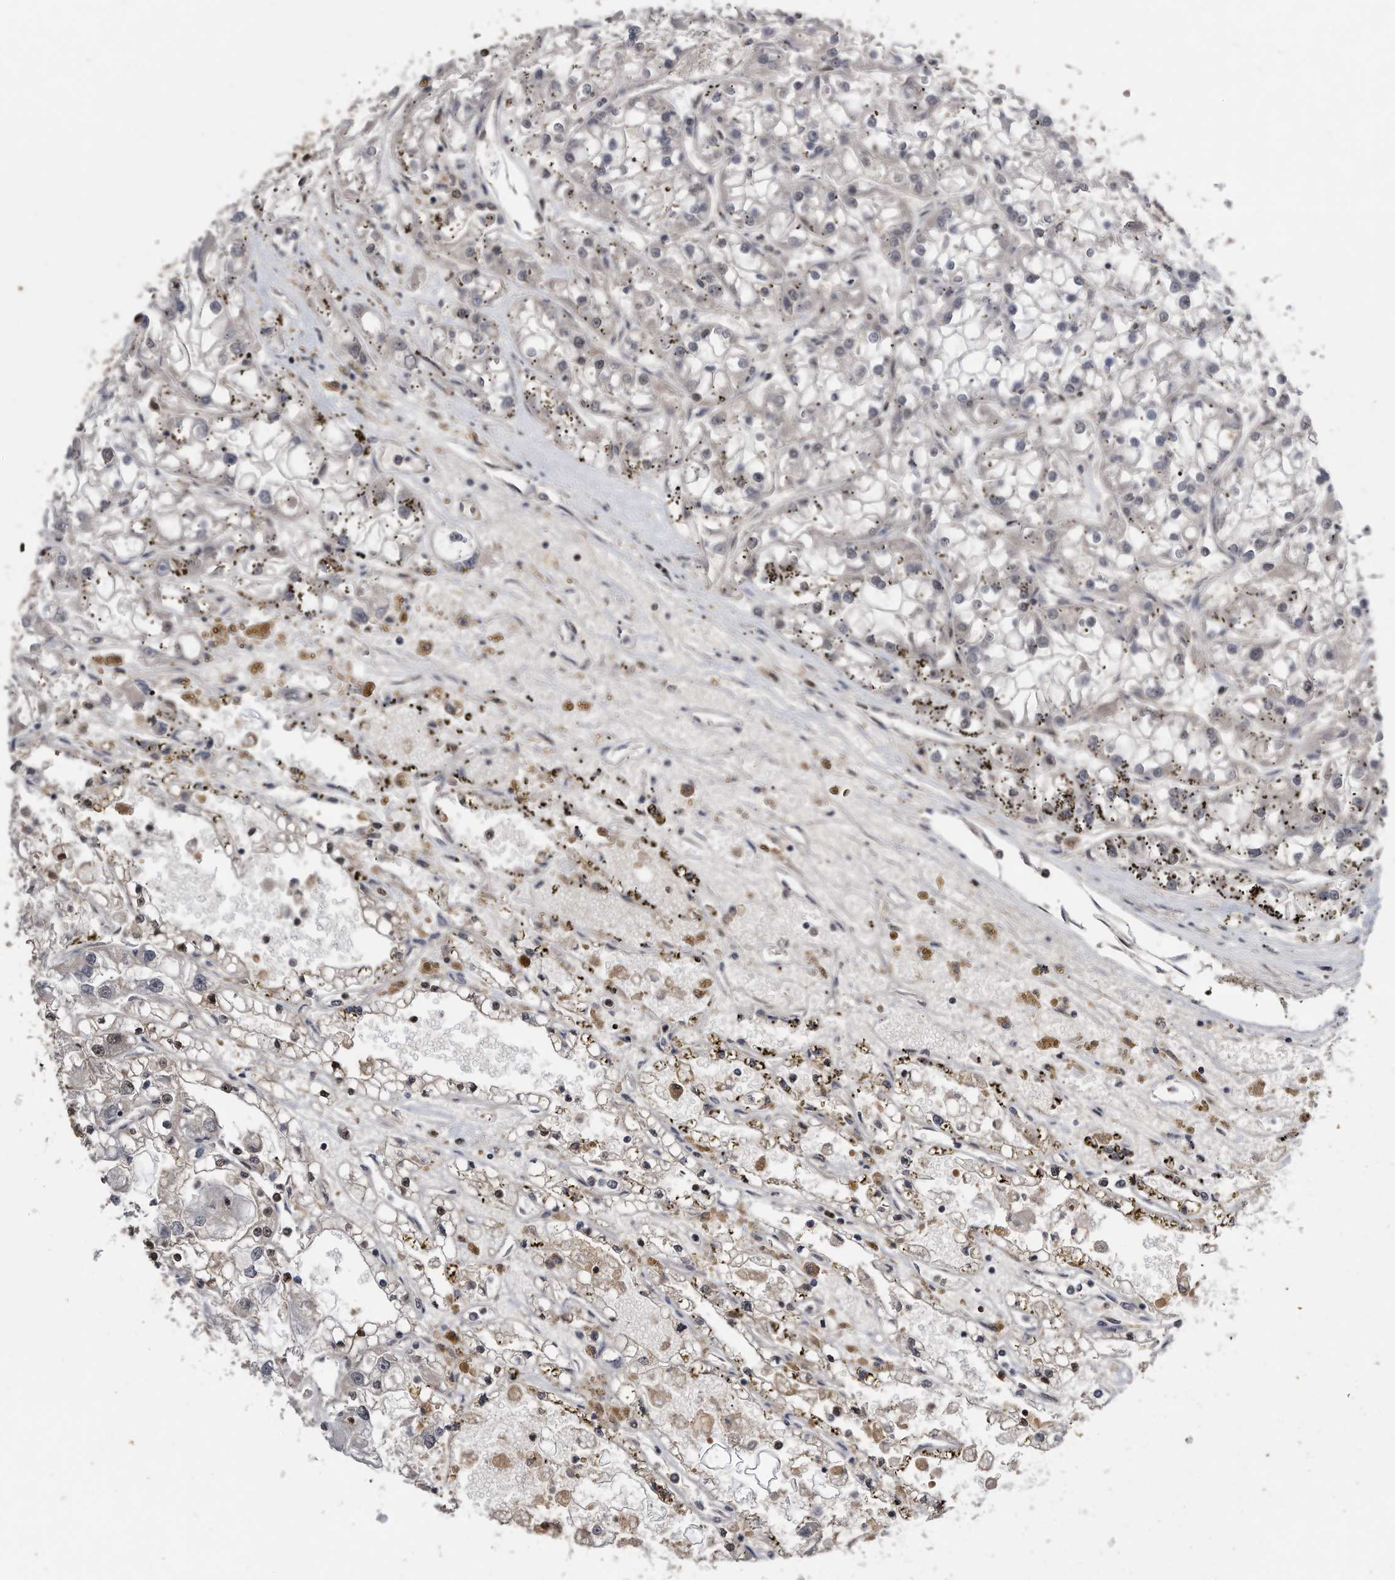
{"staining": {"intensity": "negative", "quantity": "none", "location": "none"}, "tissue": "renal cancer", "cell_type": "Tumor cells", "image_type": "cancer", "snomed": [{"axis": "morphology", "description": "Adenocarcinoma, NOS"}, {"axis": "topography", "description": "Kidney"}], "caption": "Immunohistochemistry of renal cancer reveals no staining in tumor cells.", "gene": "RAD23B", "patient": {"sex": "female", "age": 52}}